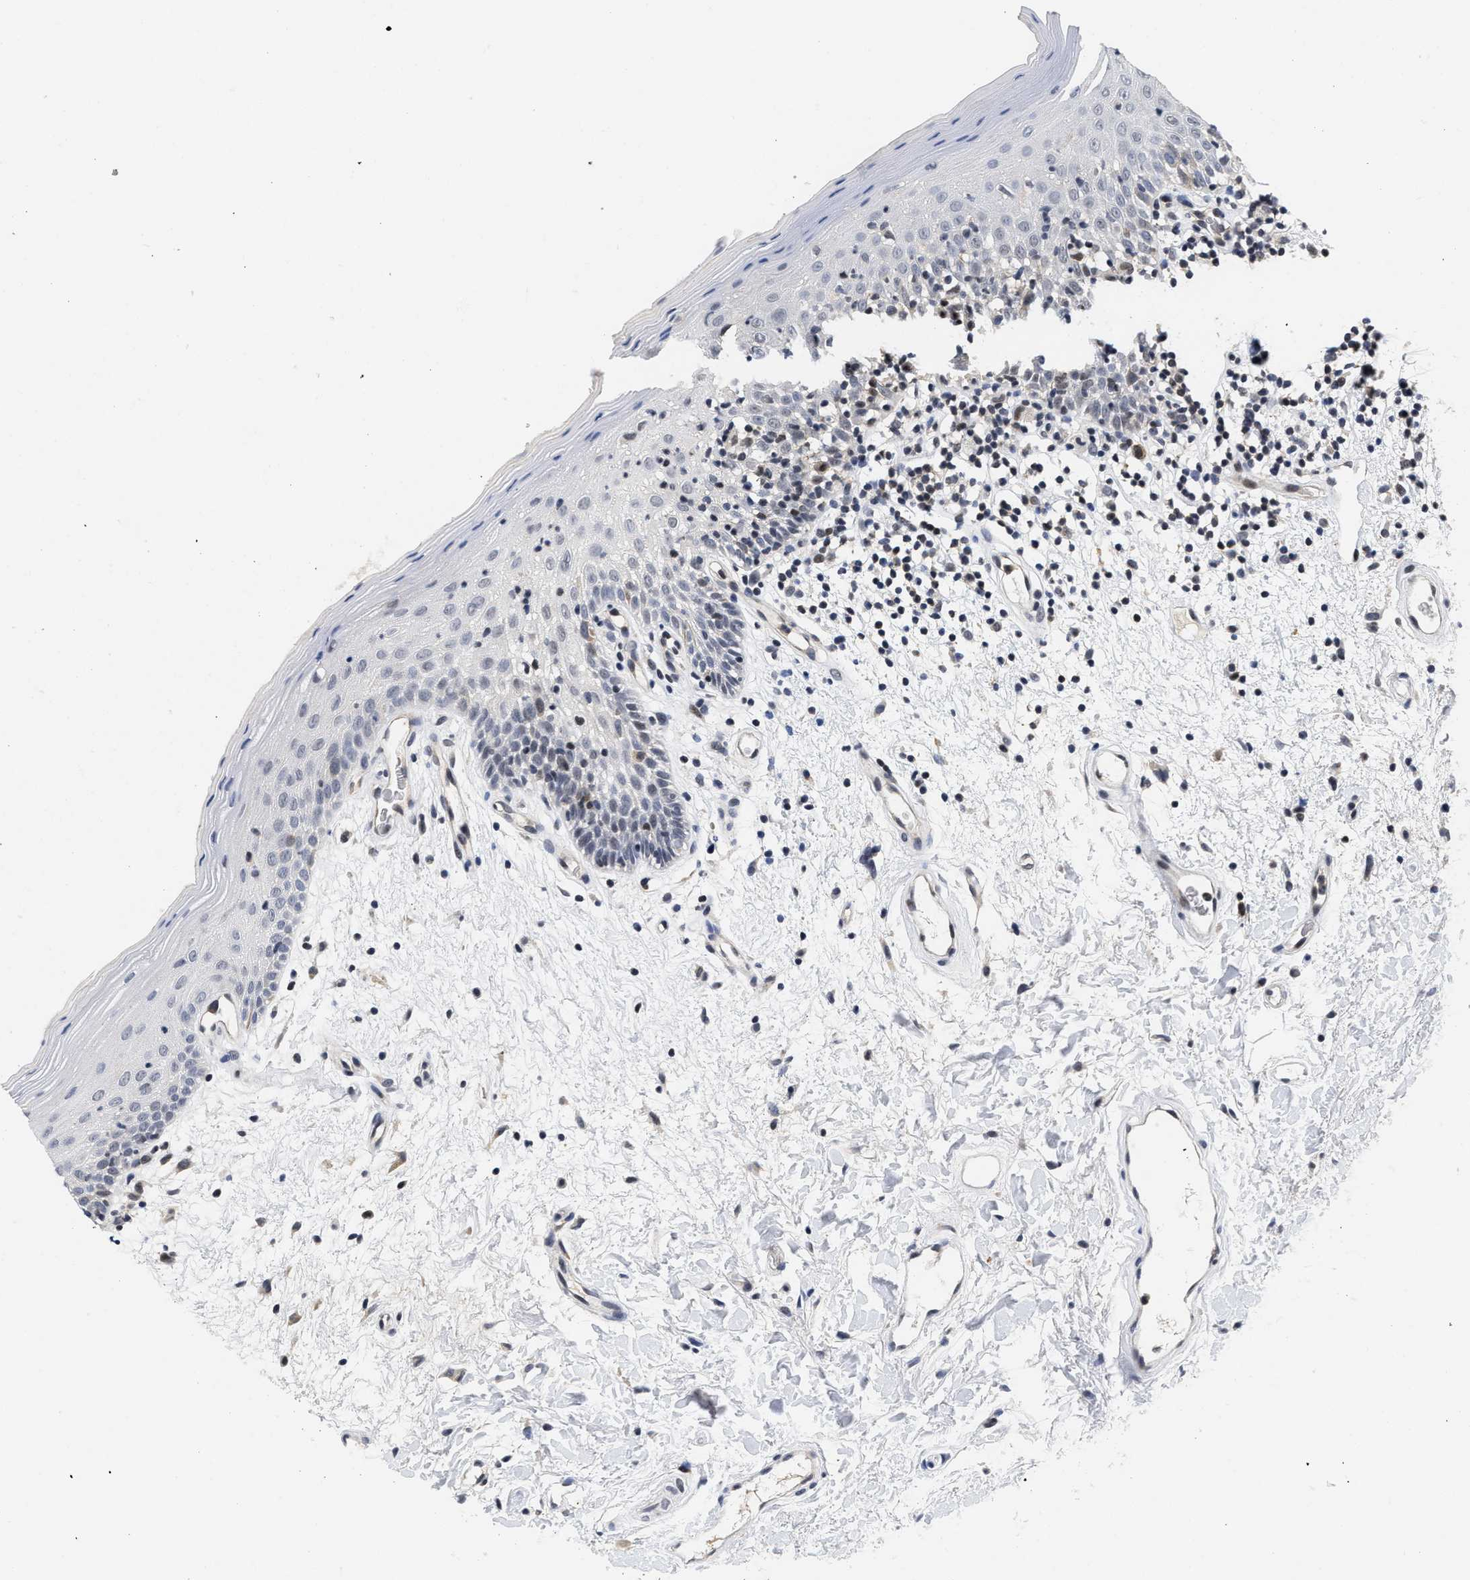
{"staining": {"intensity": "moderate", "quantity": "<25%", "location": "nuclear"}, "tissue": "oral mucosa", "cell_type": "Squamous epithelial cells", "image_type": "normal", "snomed": [{"axis": "morphology", "description": "Normal tissue, NOS"}, {"axis": "morphology", "description": "Squamous cell carcinoma, NOS"}, {"axis": "topography", "description": "Skeletal muscle"}, {"axis": "topography", "description": "Oral tissue"}, {"axis": "topography", "description": "Head-Neck"}], "caption": "IHC of normal human oral mucosa exhibits low levels of moderate nuclear expression in approximately <25% of squamous epithelial cells. (Stains: DAB in brown, nuclei in blue, Microscopy: brightfield microscopy at high magnification).", "gene": "HIF1A", "patient": {"sex": "male", "age": 71}}